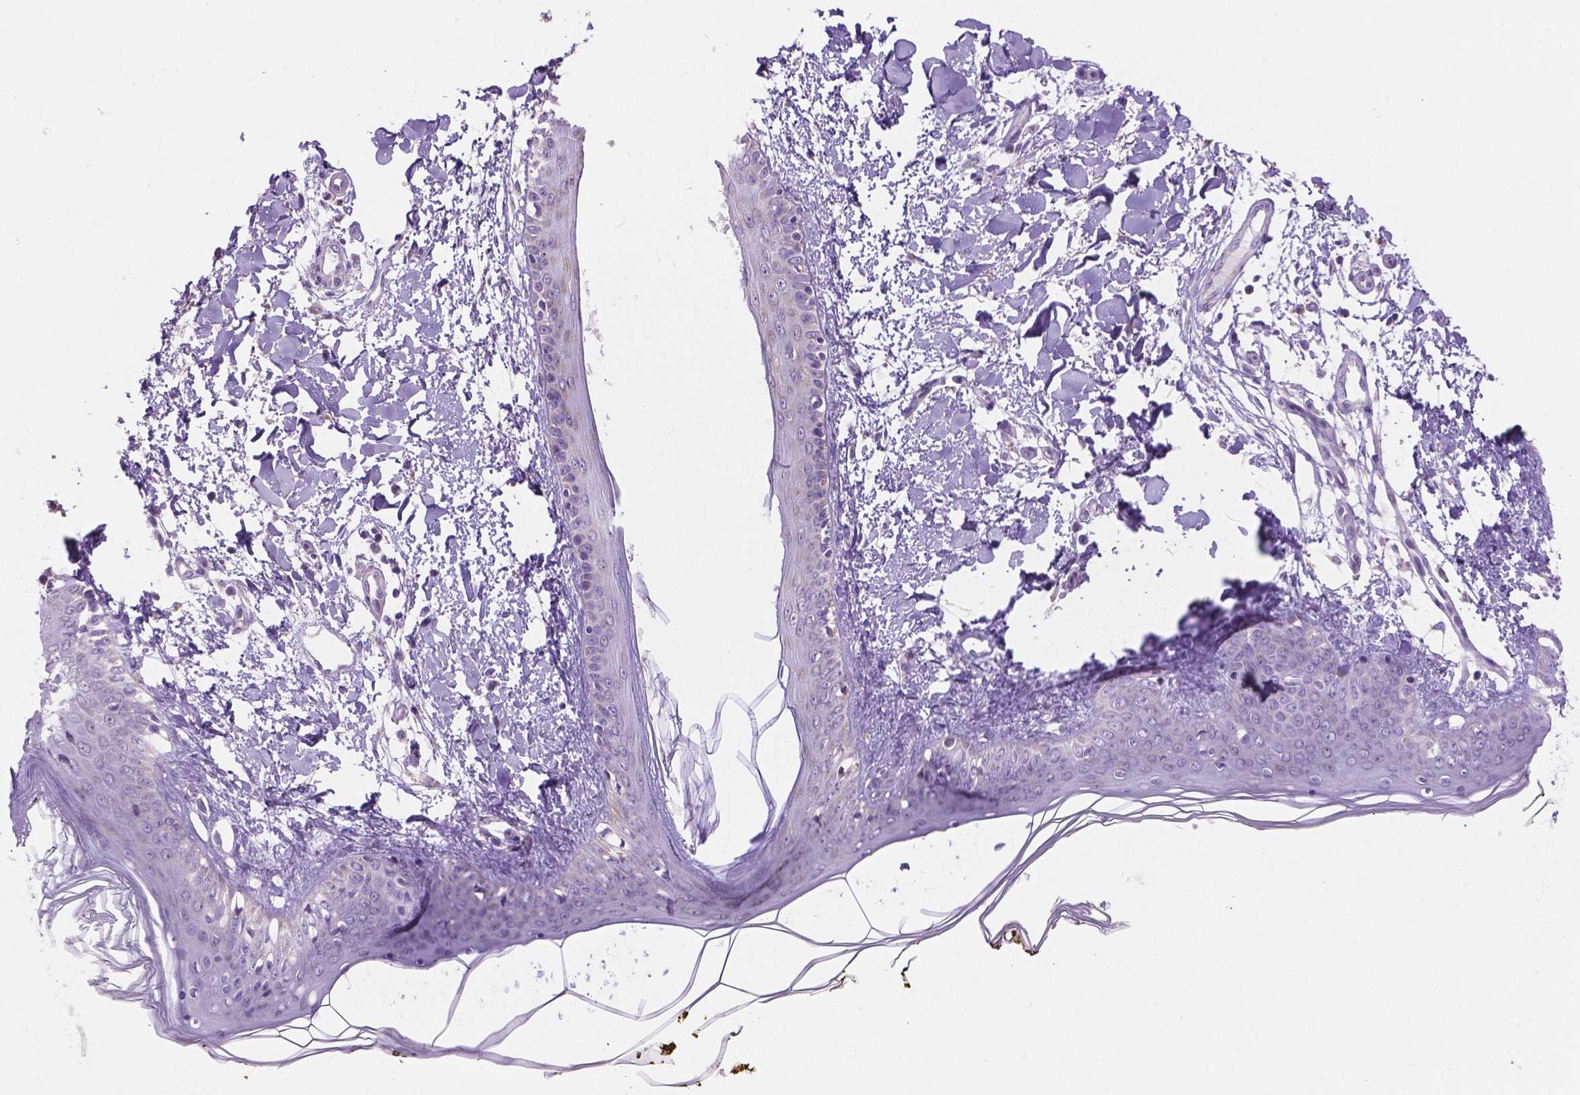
{"staining": {"intensity": "negative", "quantity": "none", "location": "none"}, "tissue": "skin", "cell_type": "Fibroblasts", "image_type": "normal", "snomed": [{"axis": "morphology", "description": "Normal tissue, NOS"}, {"axis": "topography", "description": "Skin"}], "caption": "Immunohistochemistry micrograph of benign skin: skin stained with DAB (3,3'-diaminobenzidine) exhibits no significant protein staining in fibroblasts.", "gene": "CSPG5", "patient": {"sex": "female", "age": 34}}